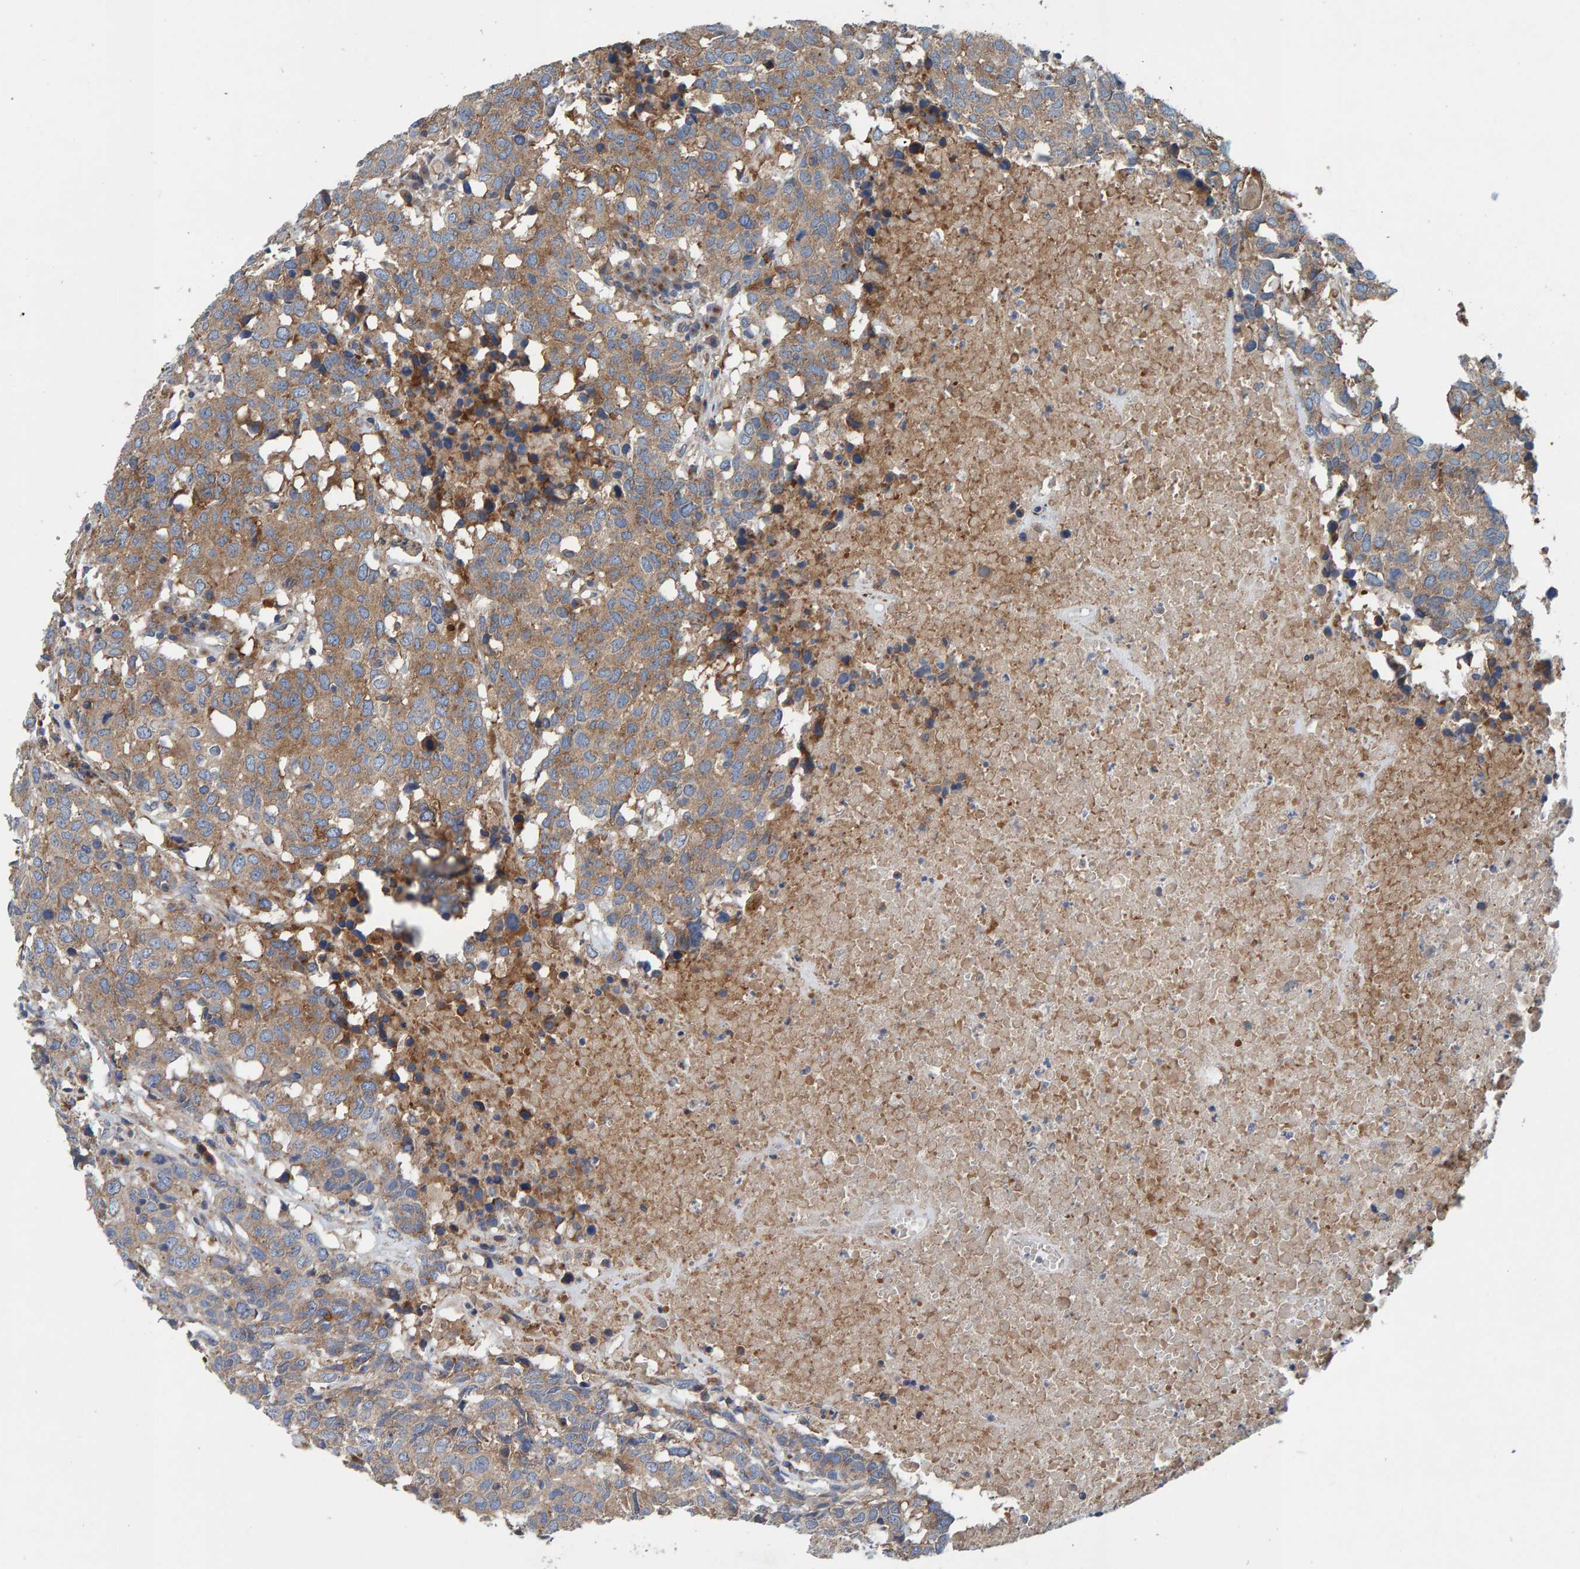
{"staining": {"intensity": "moderate", "quantity": ">75%", "location": "cytoplasmic/membranous"}, "tissue": "head and neck cancer", "cell_type": "Tumor cells", "image_type": "cancer", "snomed": [{"axis": "morphology", "description": "Squamous cell carcinoma, NOS"}, {"axis": "topography", "description": "Head-Neck"}], "caption": "Moderate cytoplasmic/membranous protein positivity is present in approximately >75% of tumor cells in head and neck cancer. (Brightfield microscopy of DAB IHC at high magnification).", "gene": "MKLN1", "patient": {"sex": "male", "age": 66}}